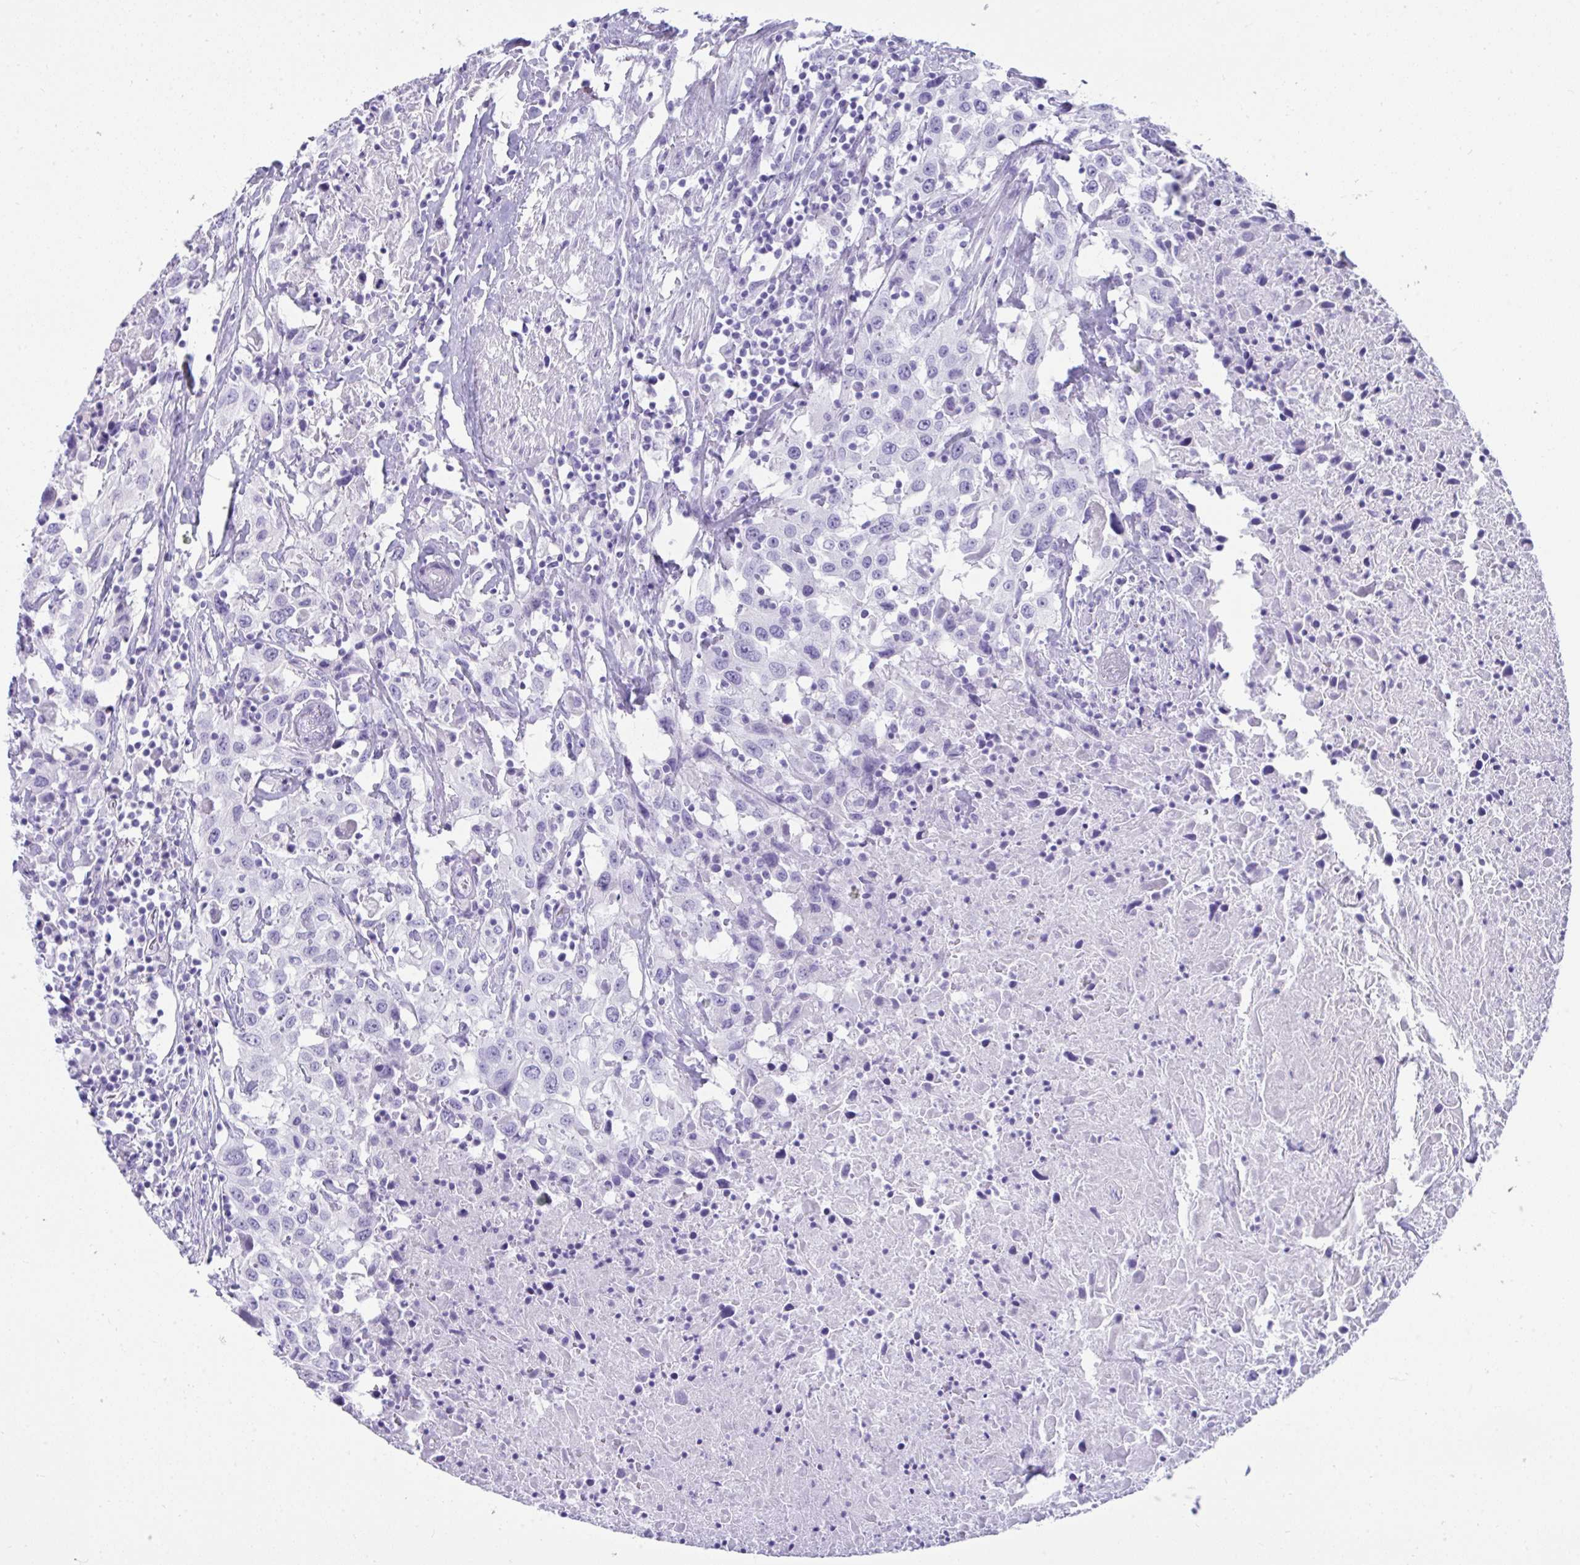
{"staining": {"intensity": "negative", "quantity": "none", "location": "none"}, "tissue": "urothelial cancer", "cell_type": "Tumor cells", "image_type": "cancer", "snomed": [{"axis": "morphology", "description": "Urothelial carcinoma, High grade"}, {"axis": "topography", "description": "Urinary bladder"}], "caption": "Urothelial carcinoma (high-grade) stained for a protein using IHC exhibits no positivity tumor cells.", "gene": "PSCA", "patient": {"sex": "male", "age": 61}}